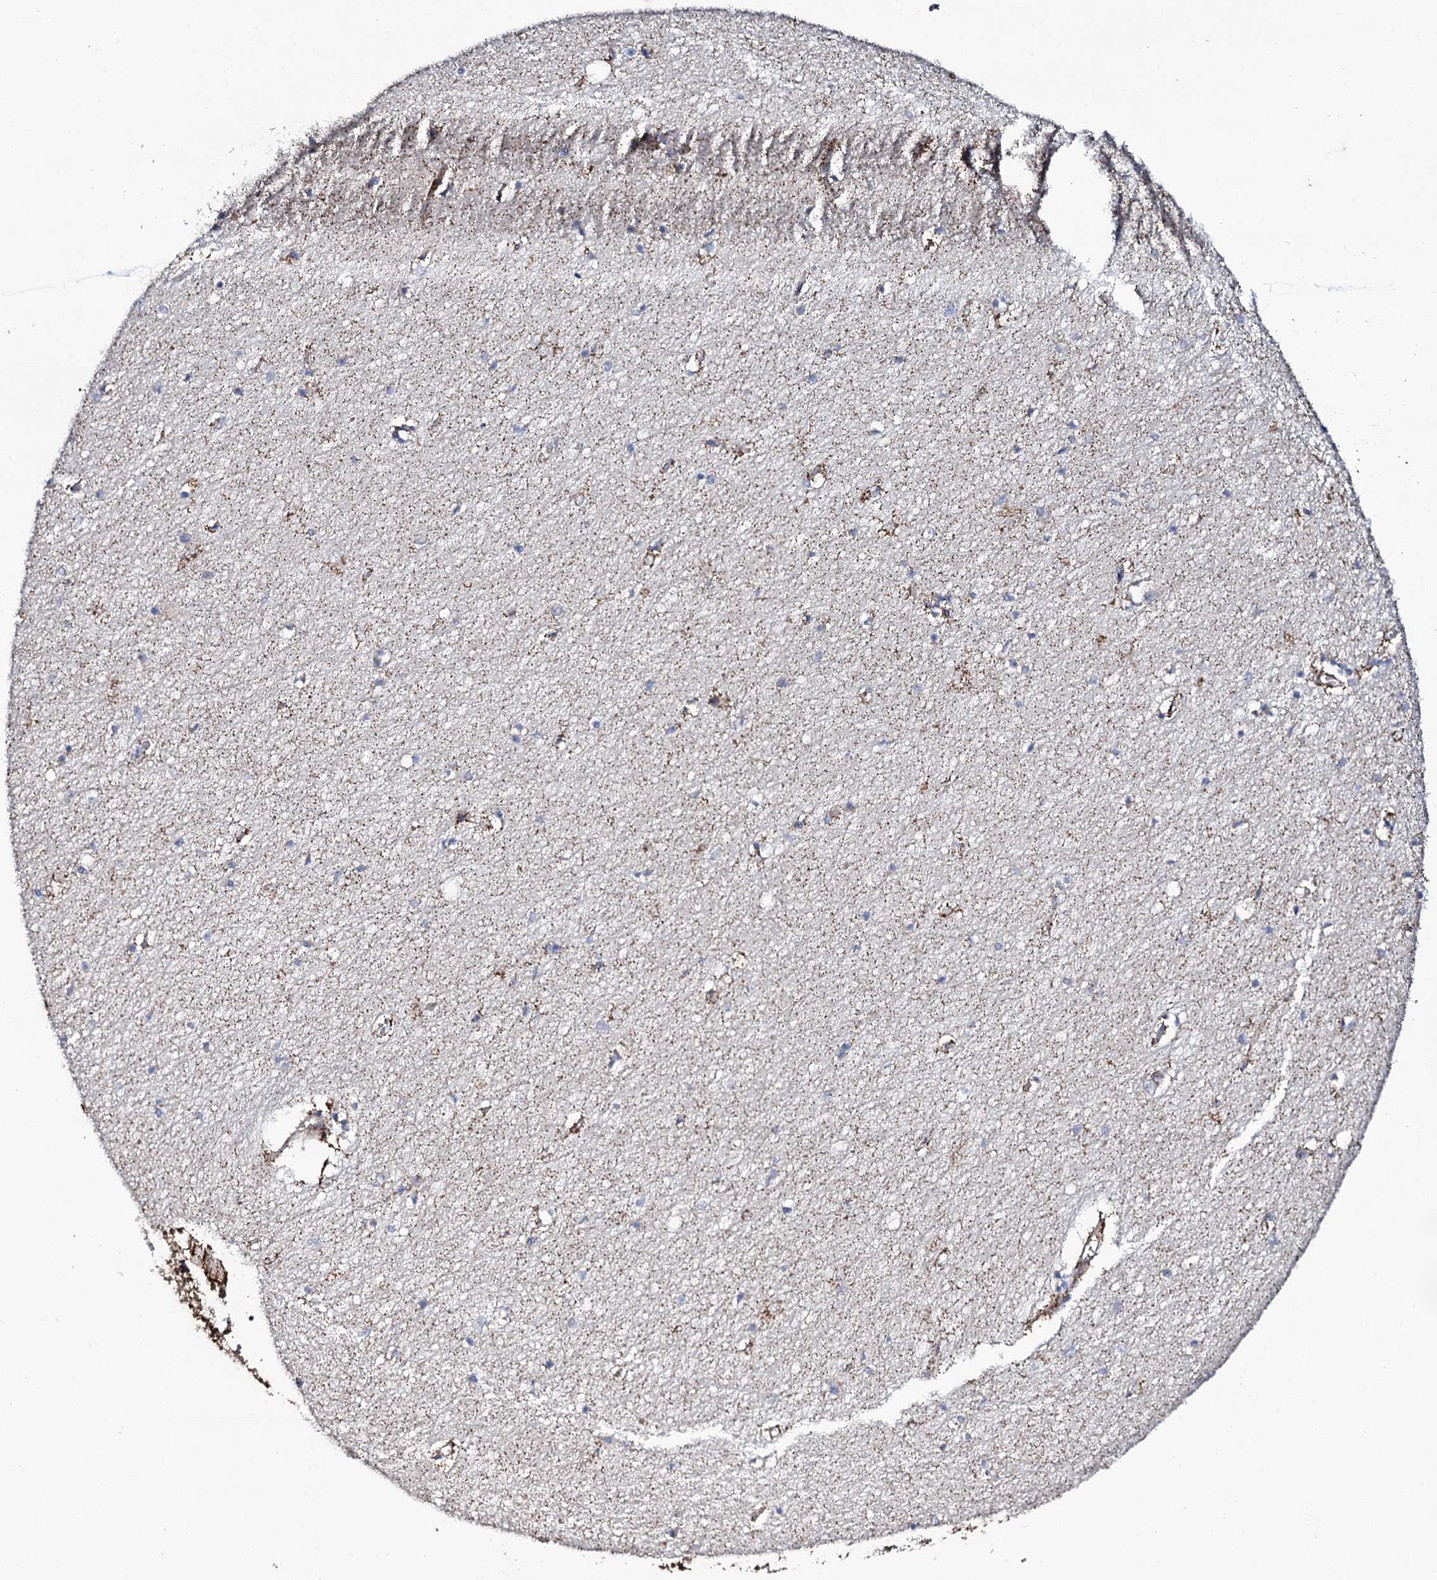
{"staining": {"intensity": "negative", "quantity": "none", "location": "none"}, "tissue": "hippocampus", "cell_type": "Glial cells", "image_type": "normal", "snomed": [{"axis": "morphology", "description": "Normal tissue, NOS"}, {"axis": "topography", "description": "Hippocampus"}], "caption": "Immunohistochemical staining of unremarkable hippocampus reveals no significant positivity in glial cells. Brightfield microscopy of IHC stained with DAB (3,3'-diaminobenzidine) (brown) and hematoxylin (blue), captured at high magnification.", "gene": "DBX1", "patient": {"sex": "female", "age": 64}}